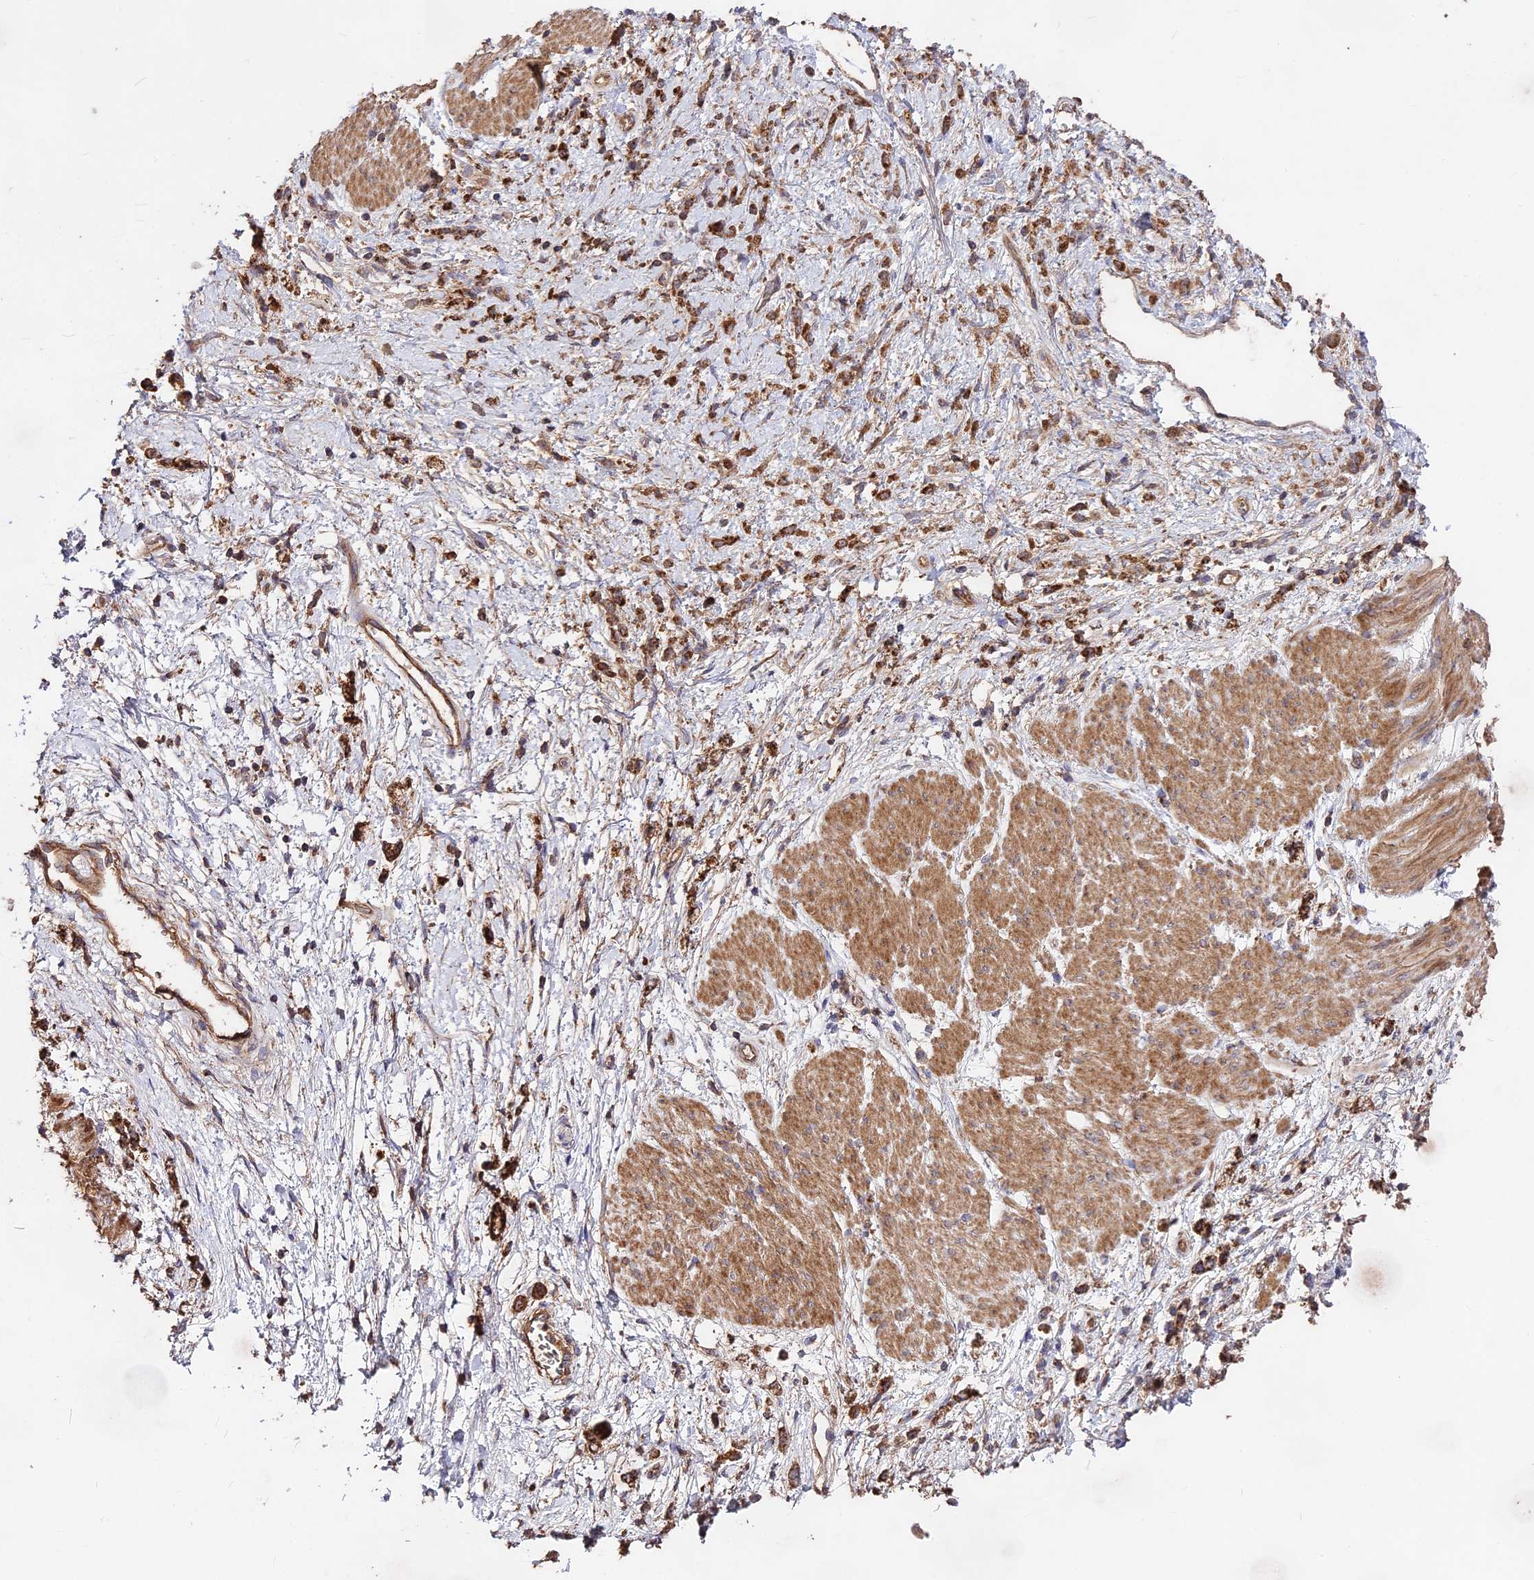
{"staining": {"intensity": "strong", "quantity": ">75%", "location": "cytoplasmic/membranous"}, "tissue": "stomach cancer", "cell_type": "Tumor cells", "image_type": "cancer", "snomed": [{"axis": "morphology", "description": "Adenocarcinoma, NOS"}, {"axis": "topography", "description": "Stomach"}], "caption": "A brown stain highlights strong cytoplasmic/membranous expression of a protein in adenocarcinoma (stomach) tumor cells.", "gene": "NUDT8", "patient": {"sex": "female", "age": 60}}